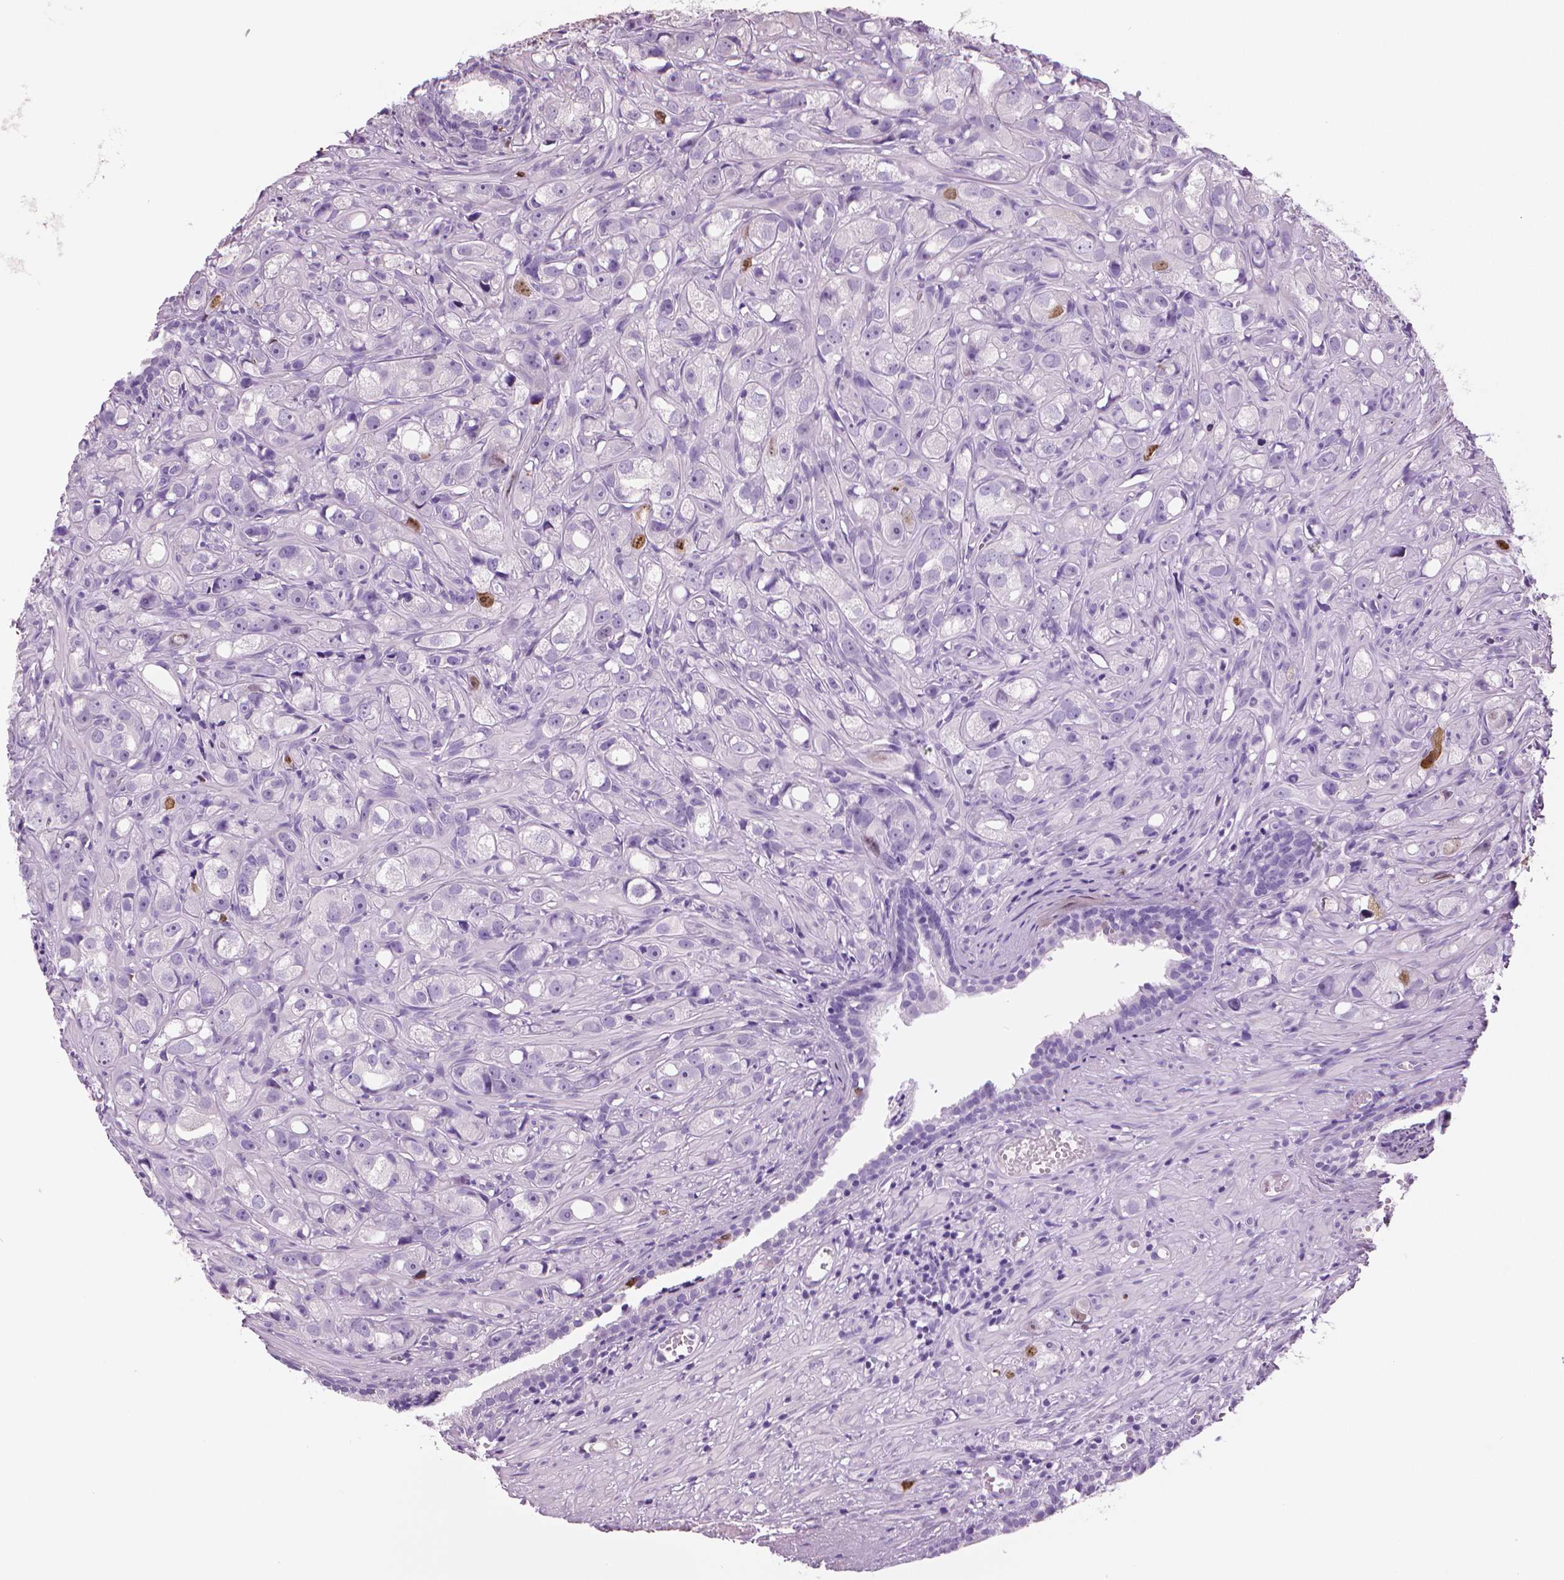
{"staining": {"intensity": "moderate", "quantity": "<25%", "location": "nuclear"}, "tissue": "prostate cancer", "cell_type": "Tumor cells", "image_type": "cancer", "snomed": [{"axis": "morphology", "description": "Adenocarcinoma, High grade"}, {"axis": "topography", "description": "Prostate"}], "caption": "There is low levels of moderate nuclear expression in tumor cells of high-grade adenocarcinoma (prostate), as demonstrated by immunohistochemical staining (brown color).", "gene": "MKI67", "patient": {"sex": "male", "age": 75}}